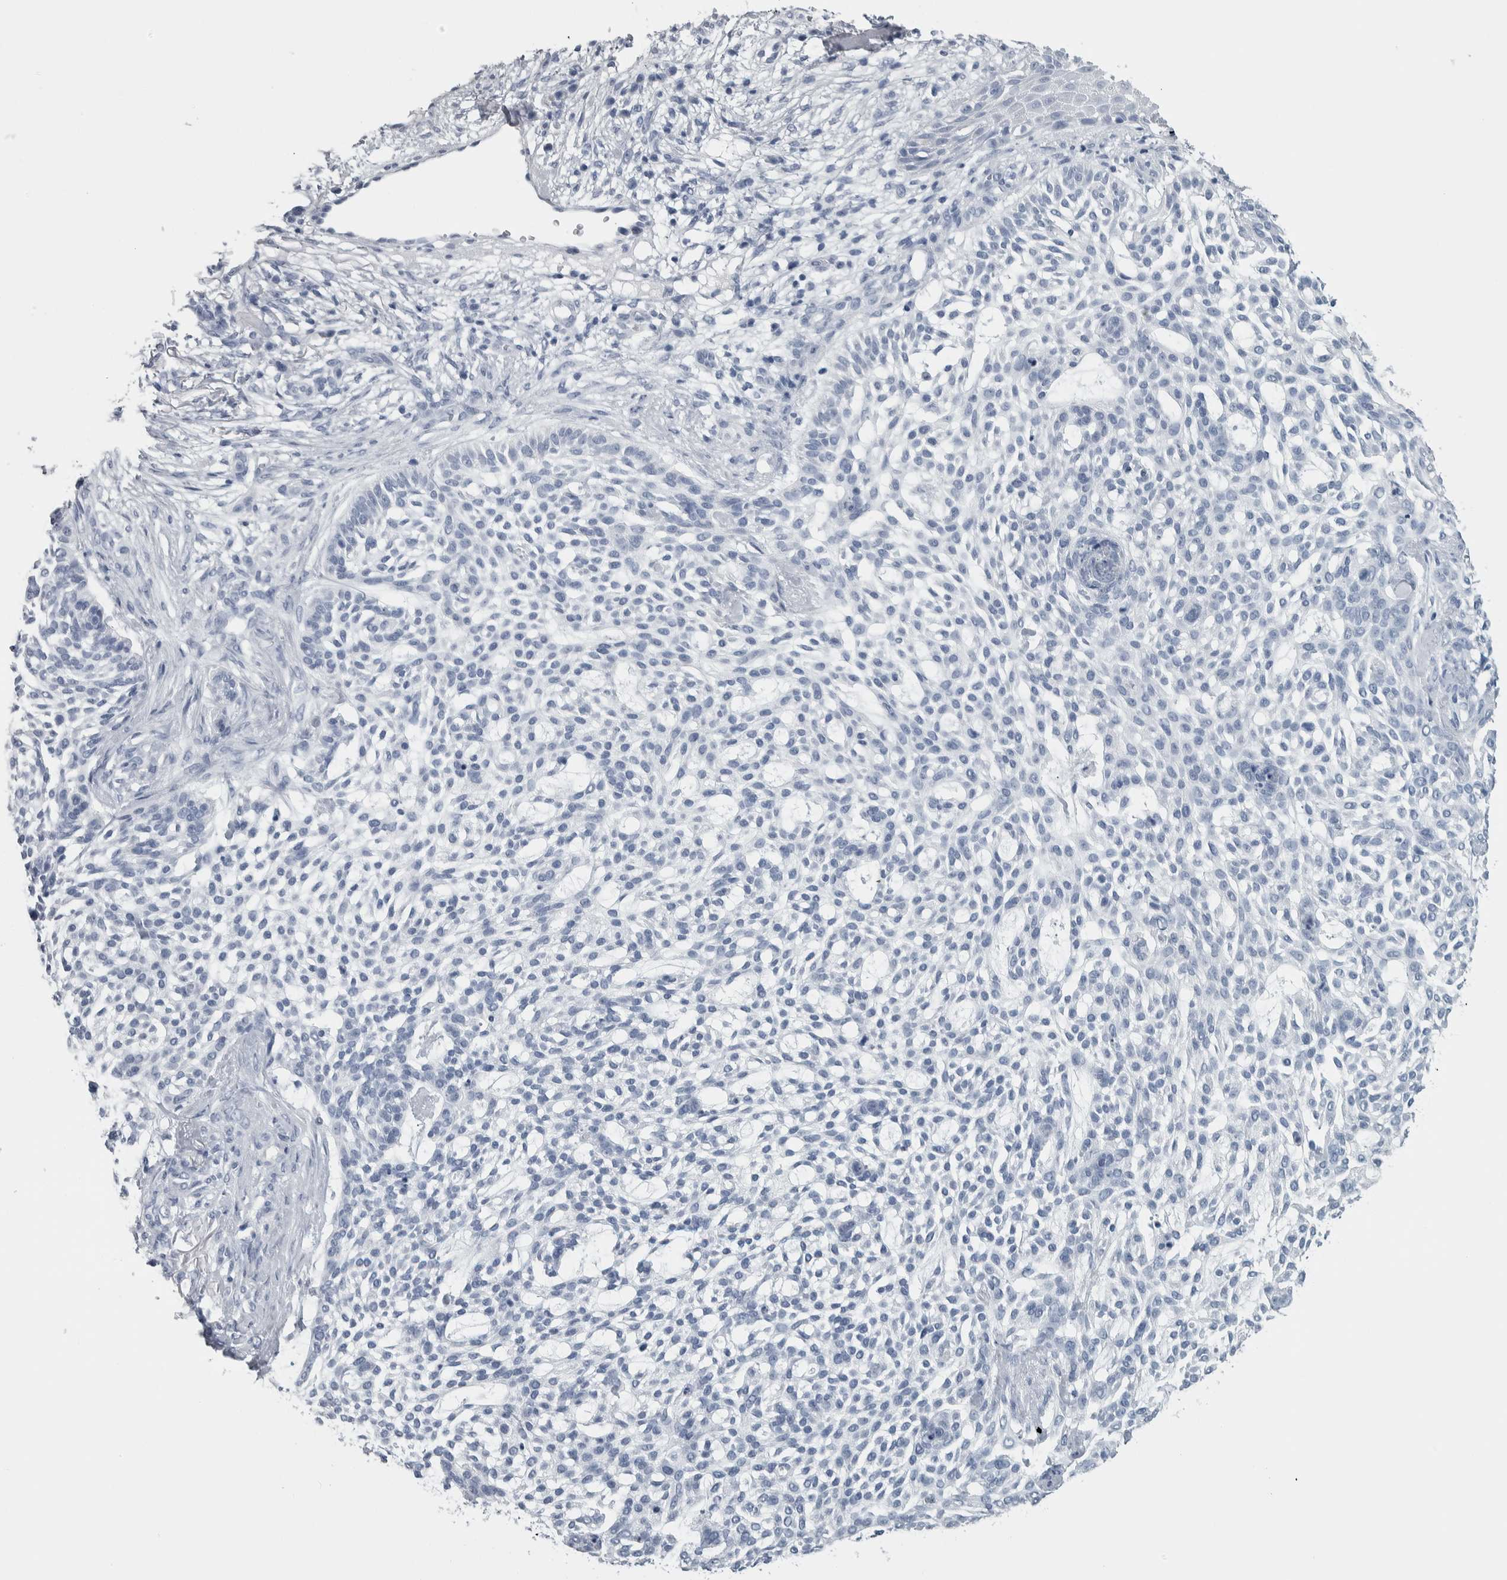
{"staining": {"intensity": "negative", "quantity": "none", "location": "none"}, "tissue": "skin cancer", "cell_type": "Tumor cells", "image_type": "cancer", "snomed": [{"axis": "morphology", "description": "Basal cell carcinoma"}, {"axis": "topography", "description": "Skin"}], "caption": "This is an IHC histopathology image of basal cell carcinoma (skin). There is no staining in tumor cells.", "gene": "CDH17", "patient": {"sex": "female", "age": 64}}